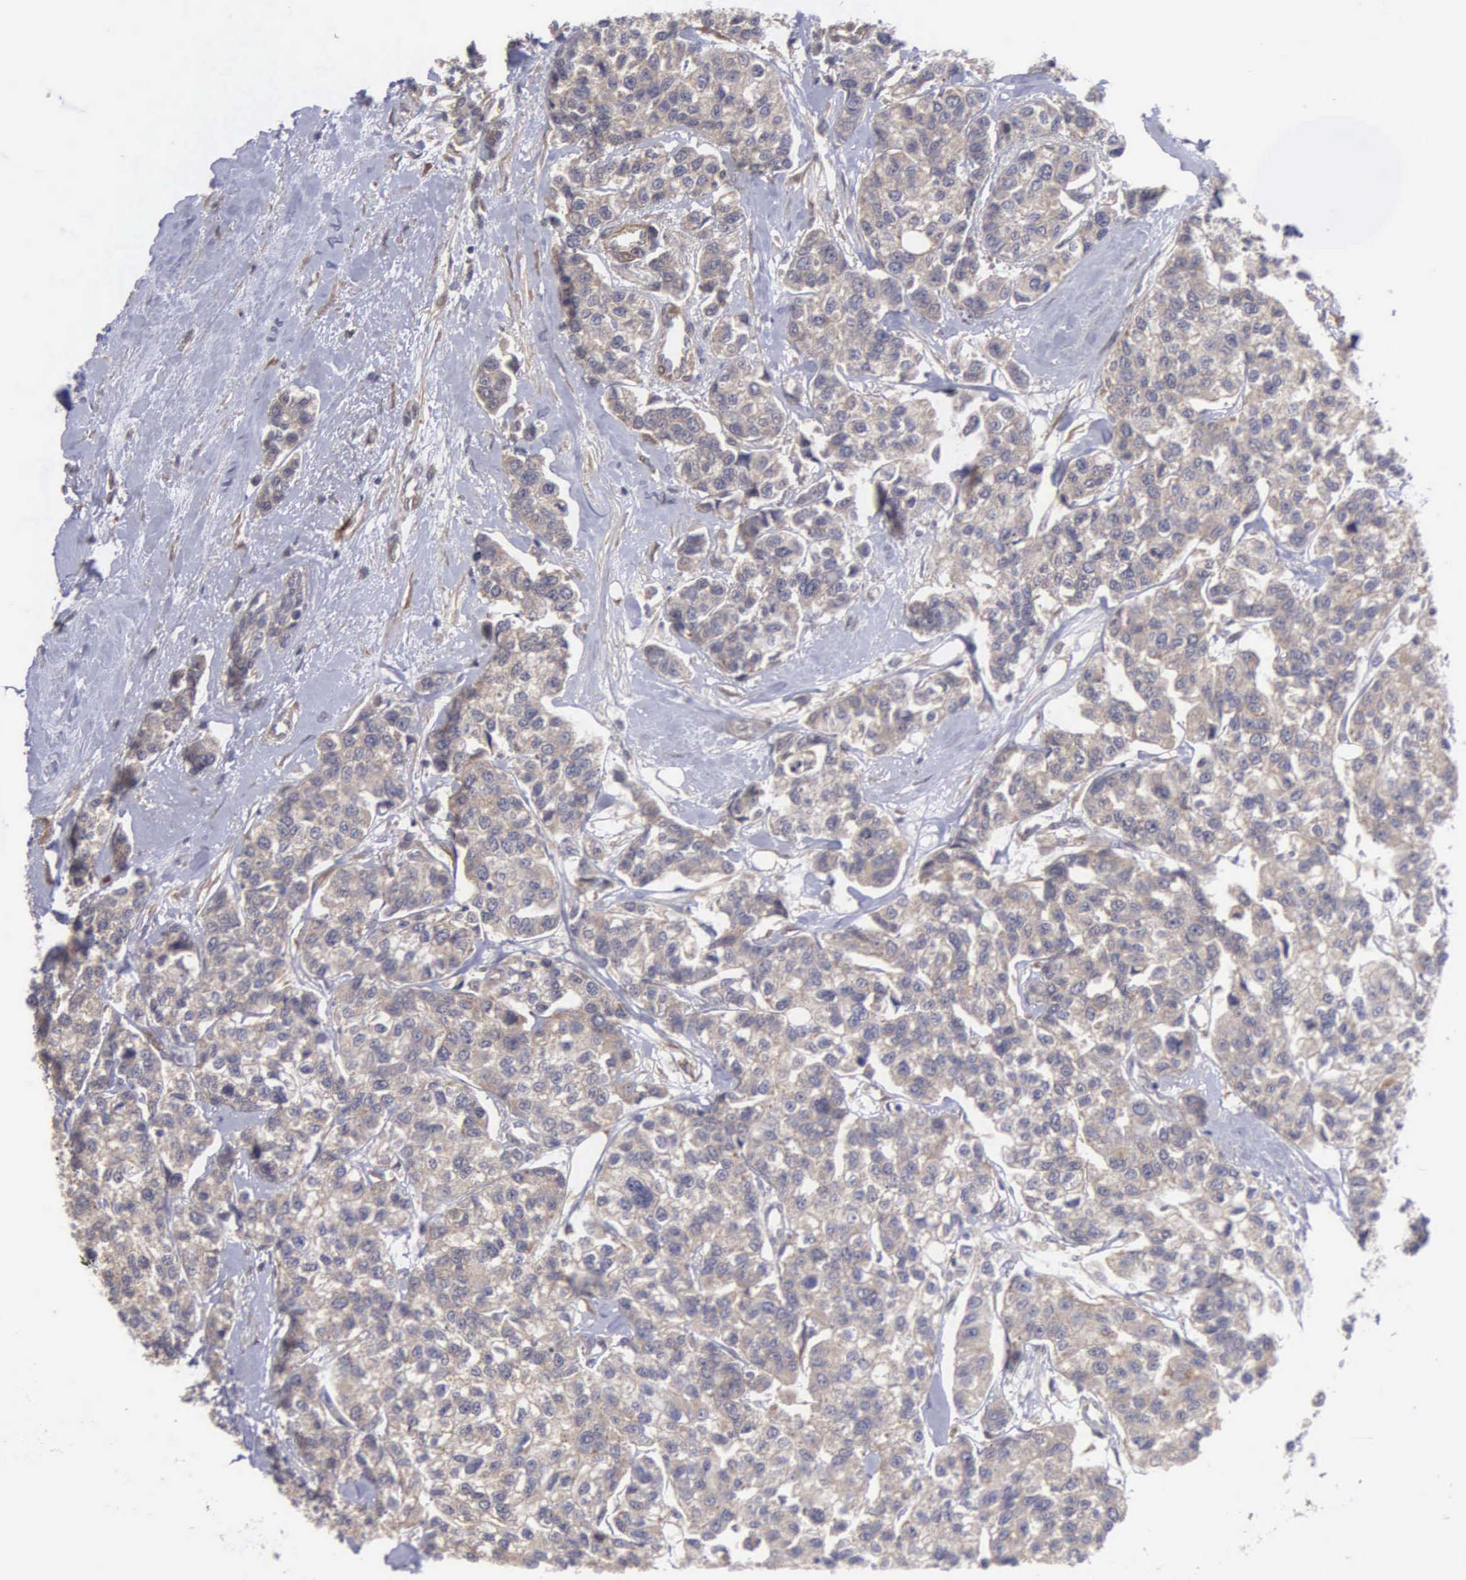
{"staining": {"intensity": "weak", "quantity": ">75%", "location": "cytoplasmic/membranous"}, "tissue": "breast cancer", "cell_type": "Tumor cells", "image_type": "cancer", "snomed": [{"axis": "morphology", "description": "Duct carcinoma"}, {"axis": "topography", "description": "Breast"}], "caption": "There is low levels of weak cytoplasmic/membranous staining in tumor cells of breast cancer (infiltrating ductal carcinoma), as demonstrated by immunohistochemical staining (brown color).", "gene": "RTL10", "patient": {"sex": "female", "age": 51}}